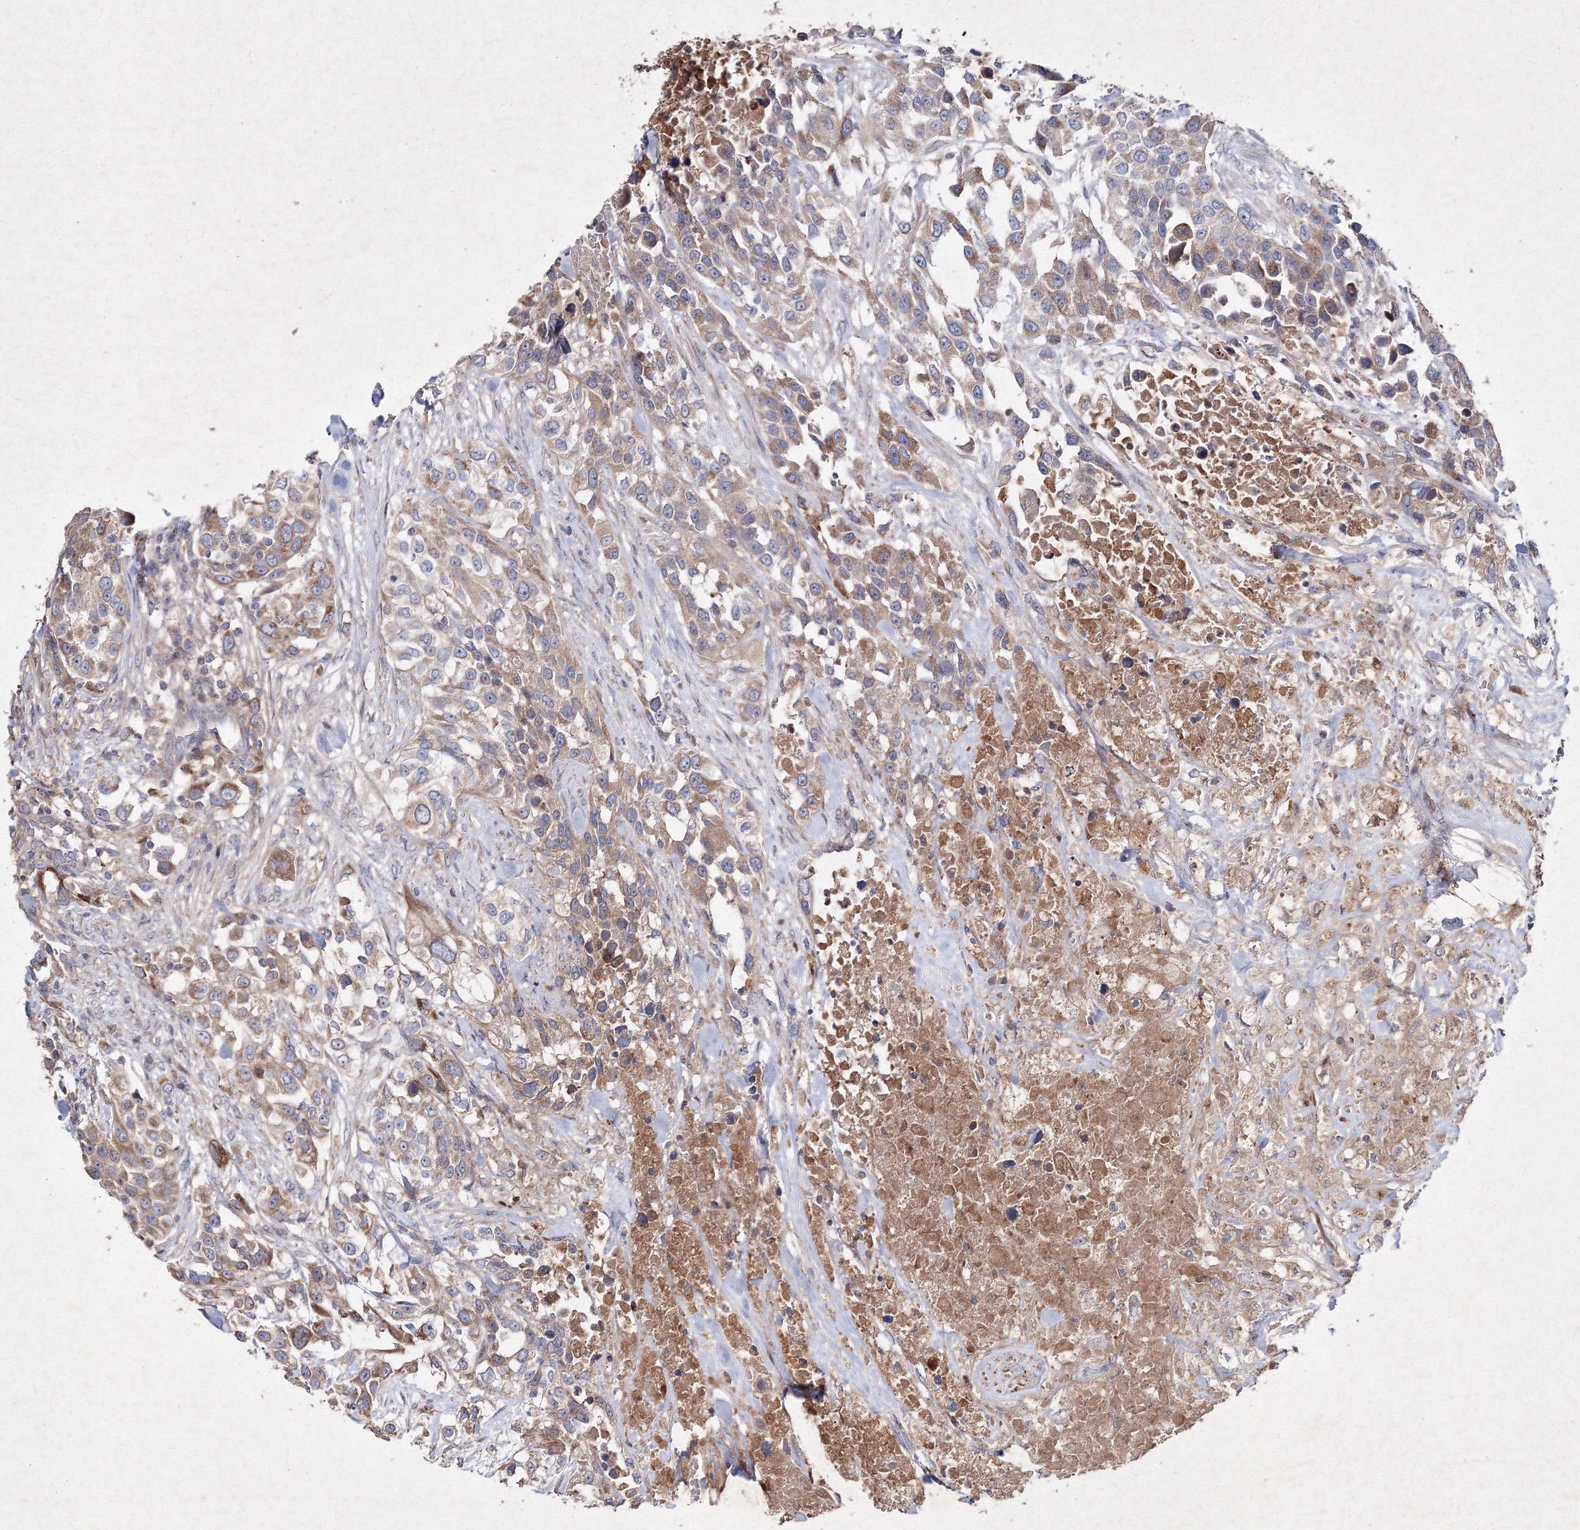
{"staining": {"intensity": "moderate", "quantity": ">75%", "location": "cytoplasmic/membranous"}, "tissue": "urothelial cancer", "cell_type": "Tumor cells", "image_type": "cancer", "snomed": [{"axis": "morphology", "description": "Urothelial carcinoma, High grade"}, {"axis": "topography", "description": "Urinary bladder"}], "caption": "Urothelial cancer stained with DAB immunohistochemistry shows medium levels of moderate cytoplasmic/membranous positivity in approximately >75% of tumor cells.", "gene": "GFM1", "patient": {"sex": "female", "age": 80}}